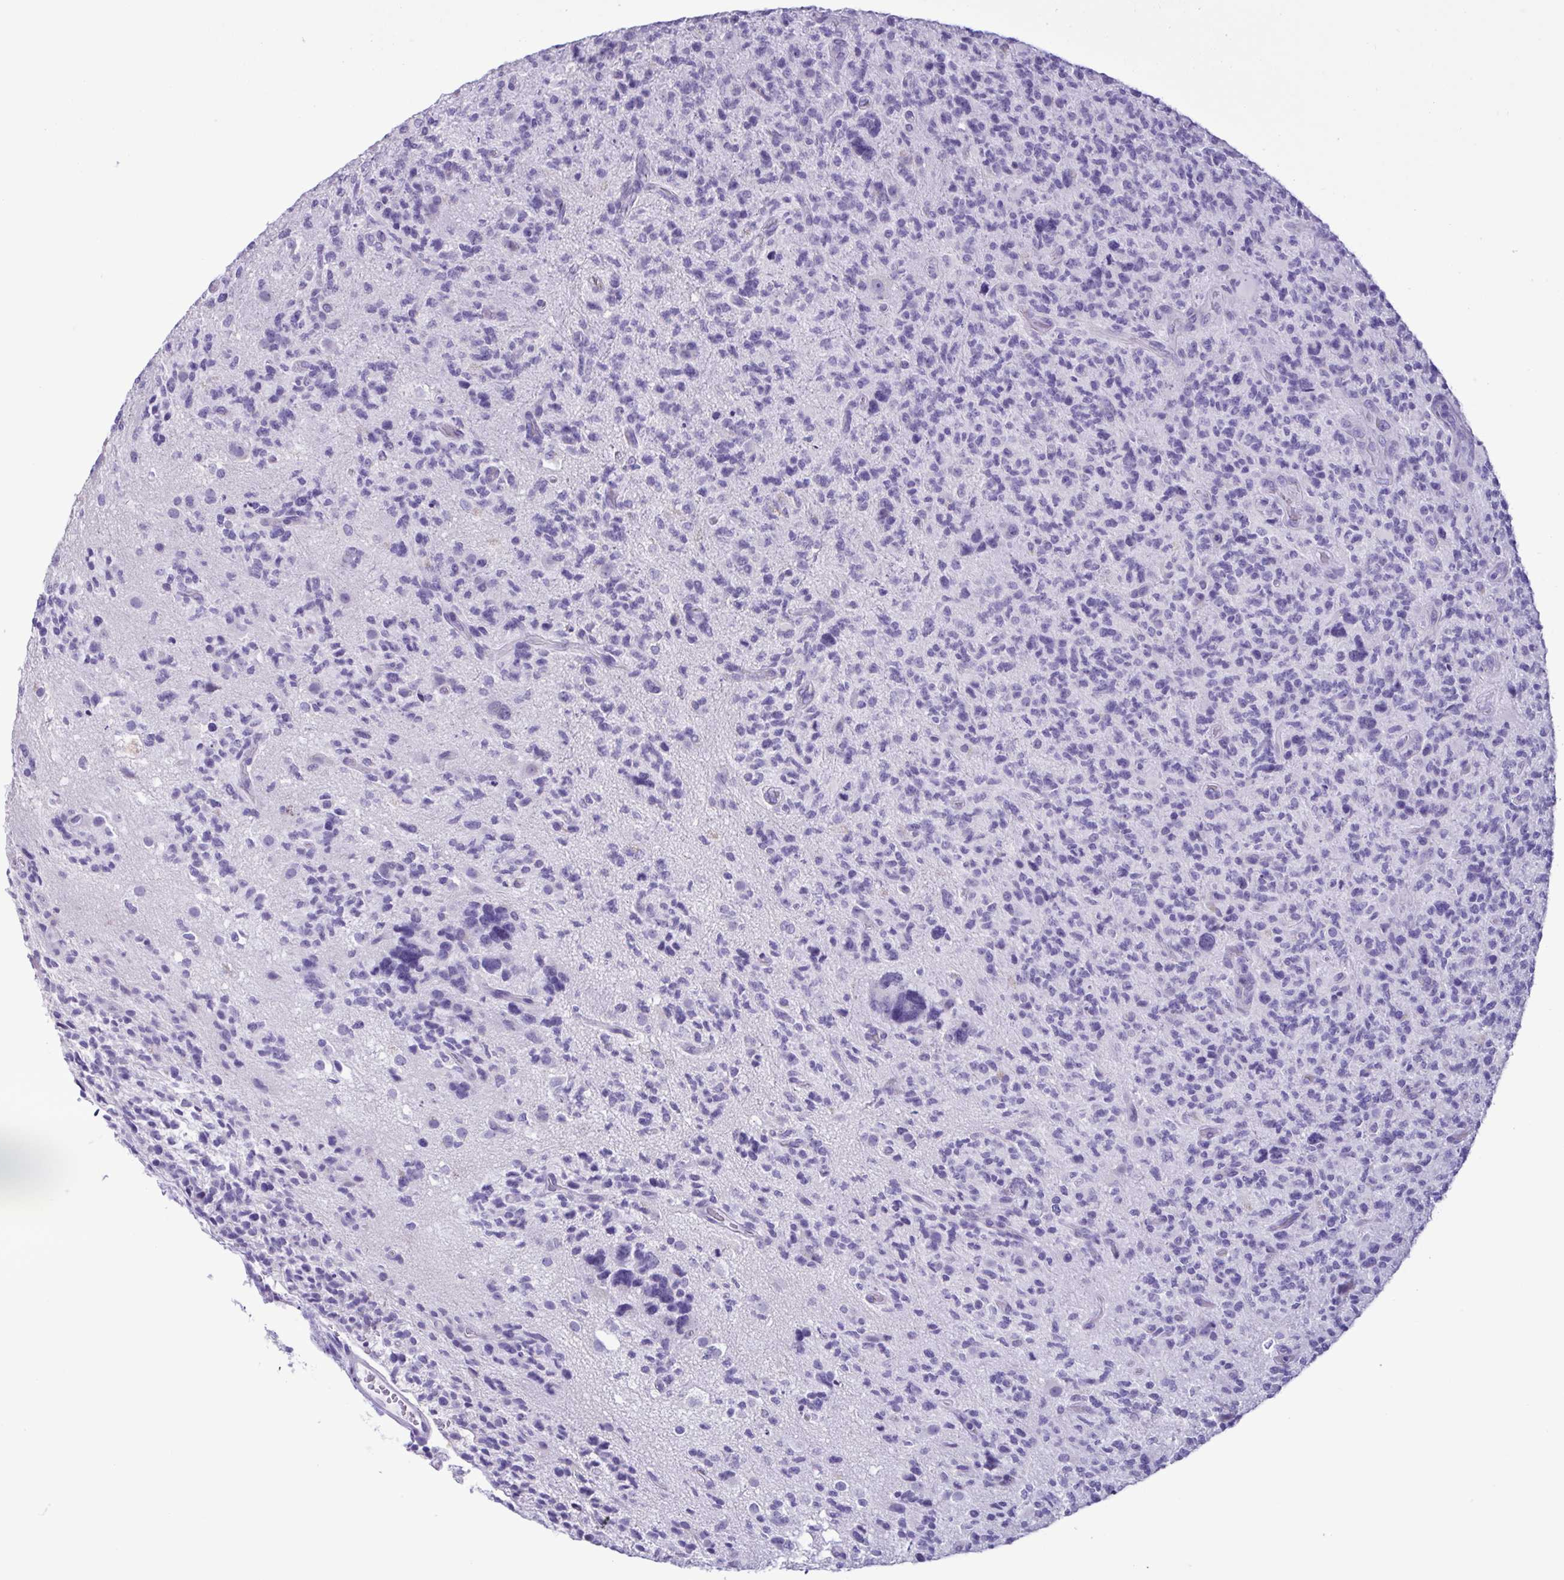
{"staining": {"intensity": "negative", "quantity": "none", "location": "none"}, "tissue": "glioma", "cell_type": "Tumor cells", "image_type": "cancer", "snomed": [{"axis": "morphology", "description": "Glioma, malignant, High grade"}, {"axis": "topography", "description": "Brain"}], "caption": "A histopathology image of human glioma is negative for staining in tumor cells. (DAB (3,3'-diaminobenzidine) IHC, high magnification).", "gene": "CBY2", "patient": {"sex": "female", "age": 71}}